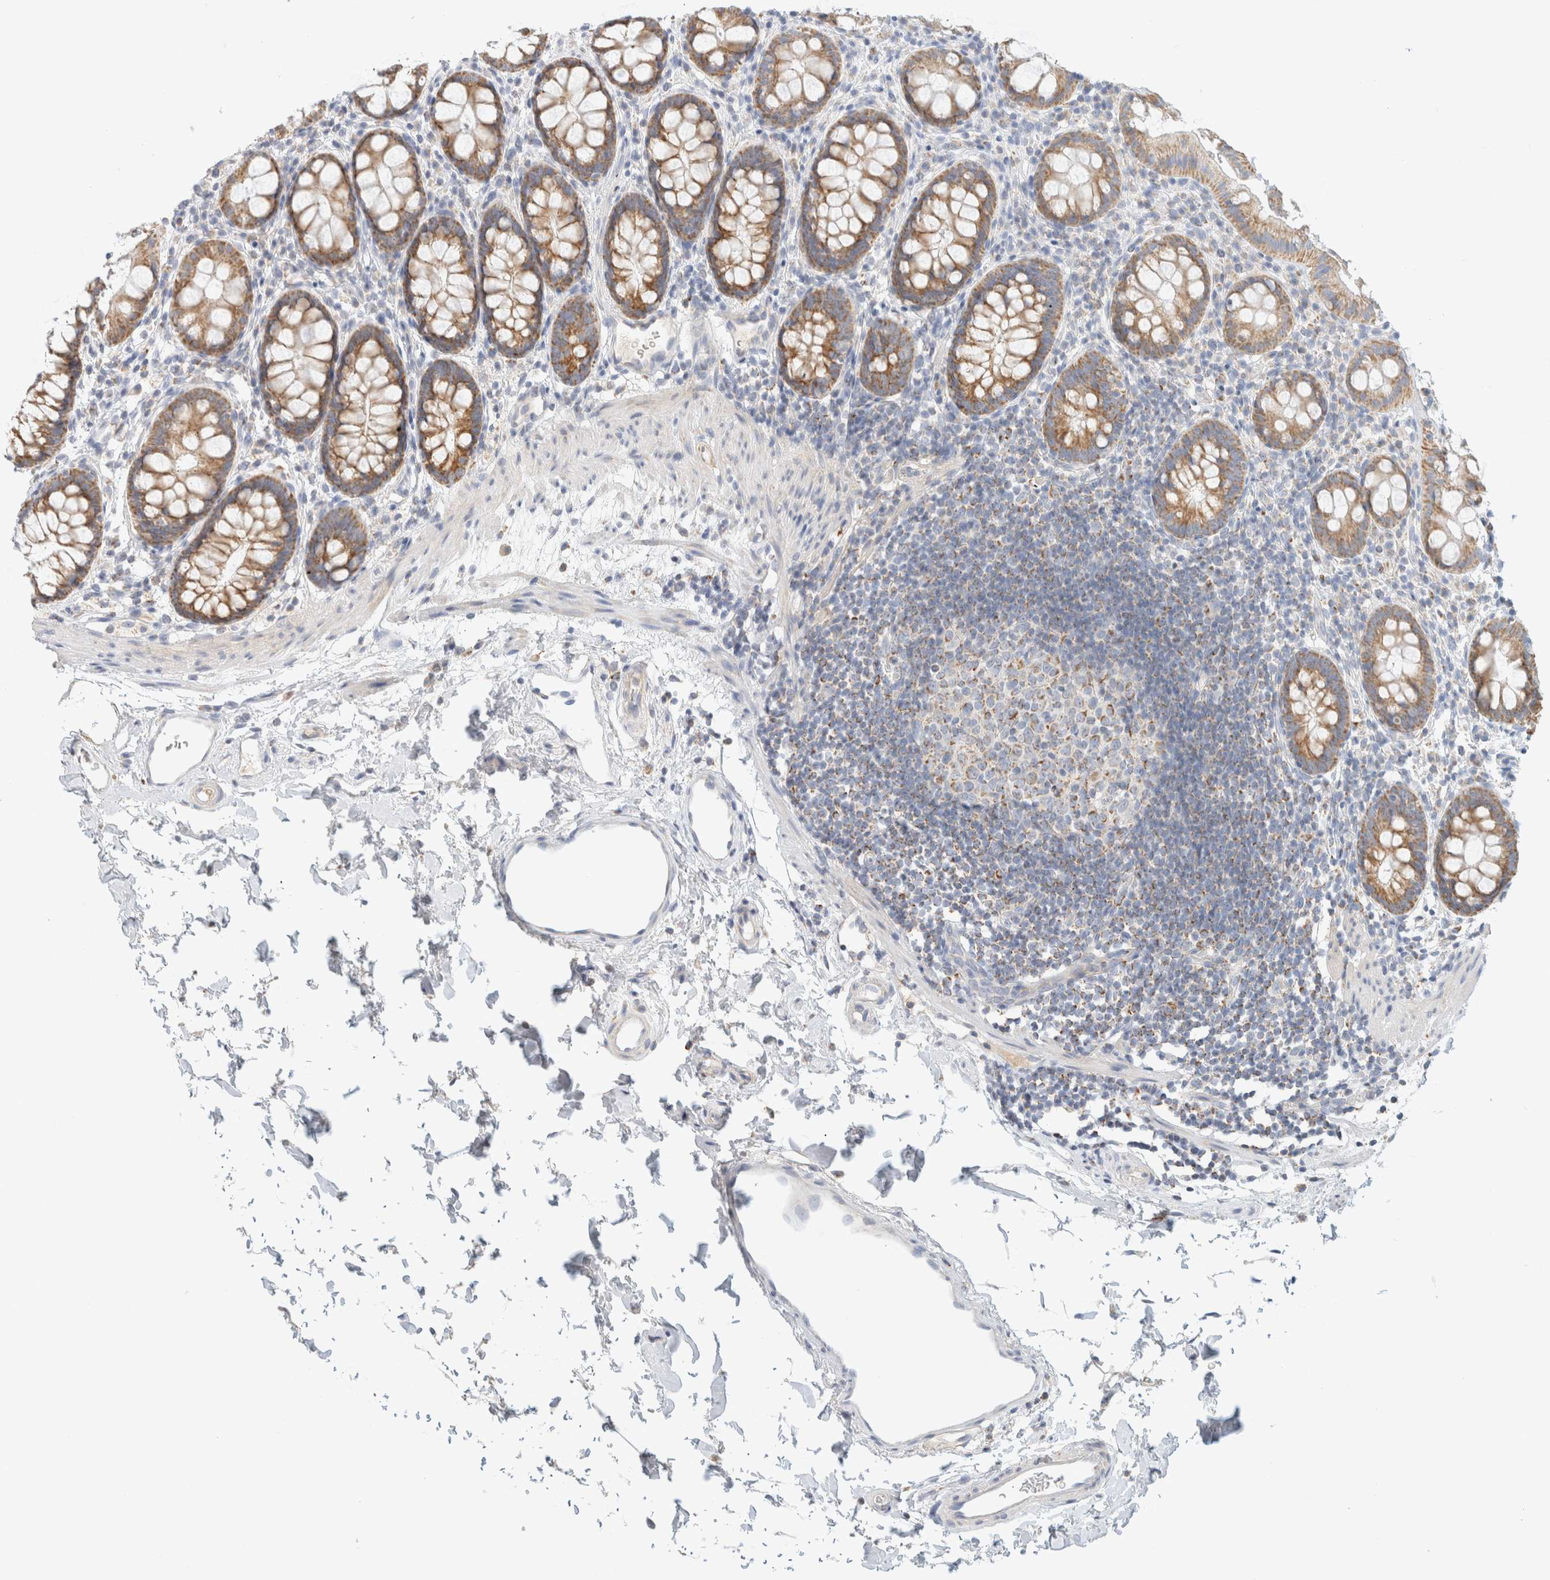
{"staining": {"intensity": "moderate", "quantity": ">75%", "location": "cytoplasmic/membranous"}, "tissue": "rectum", "cell_type": "Glandular cells", "image_type": "normal", "snomed": [{"axis": "morphology", "description": "Normal tissue, NOS"}, {"axis": "topography", "description": "Rectum"}], "caption": "Rectum stained for a protein exhibits moderate cytoplasmic/membranous positivity in glandular cells. The protein of interest is shown in brown color, while the nuclei are stained blue.", "gene": "HDHD3", "patient": {"sex": "female", "age": 65}}